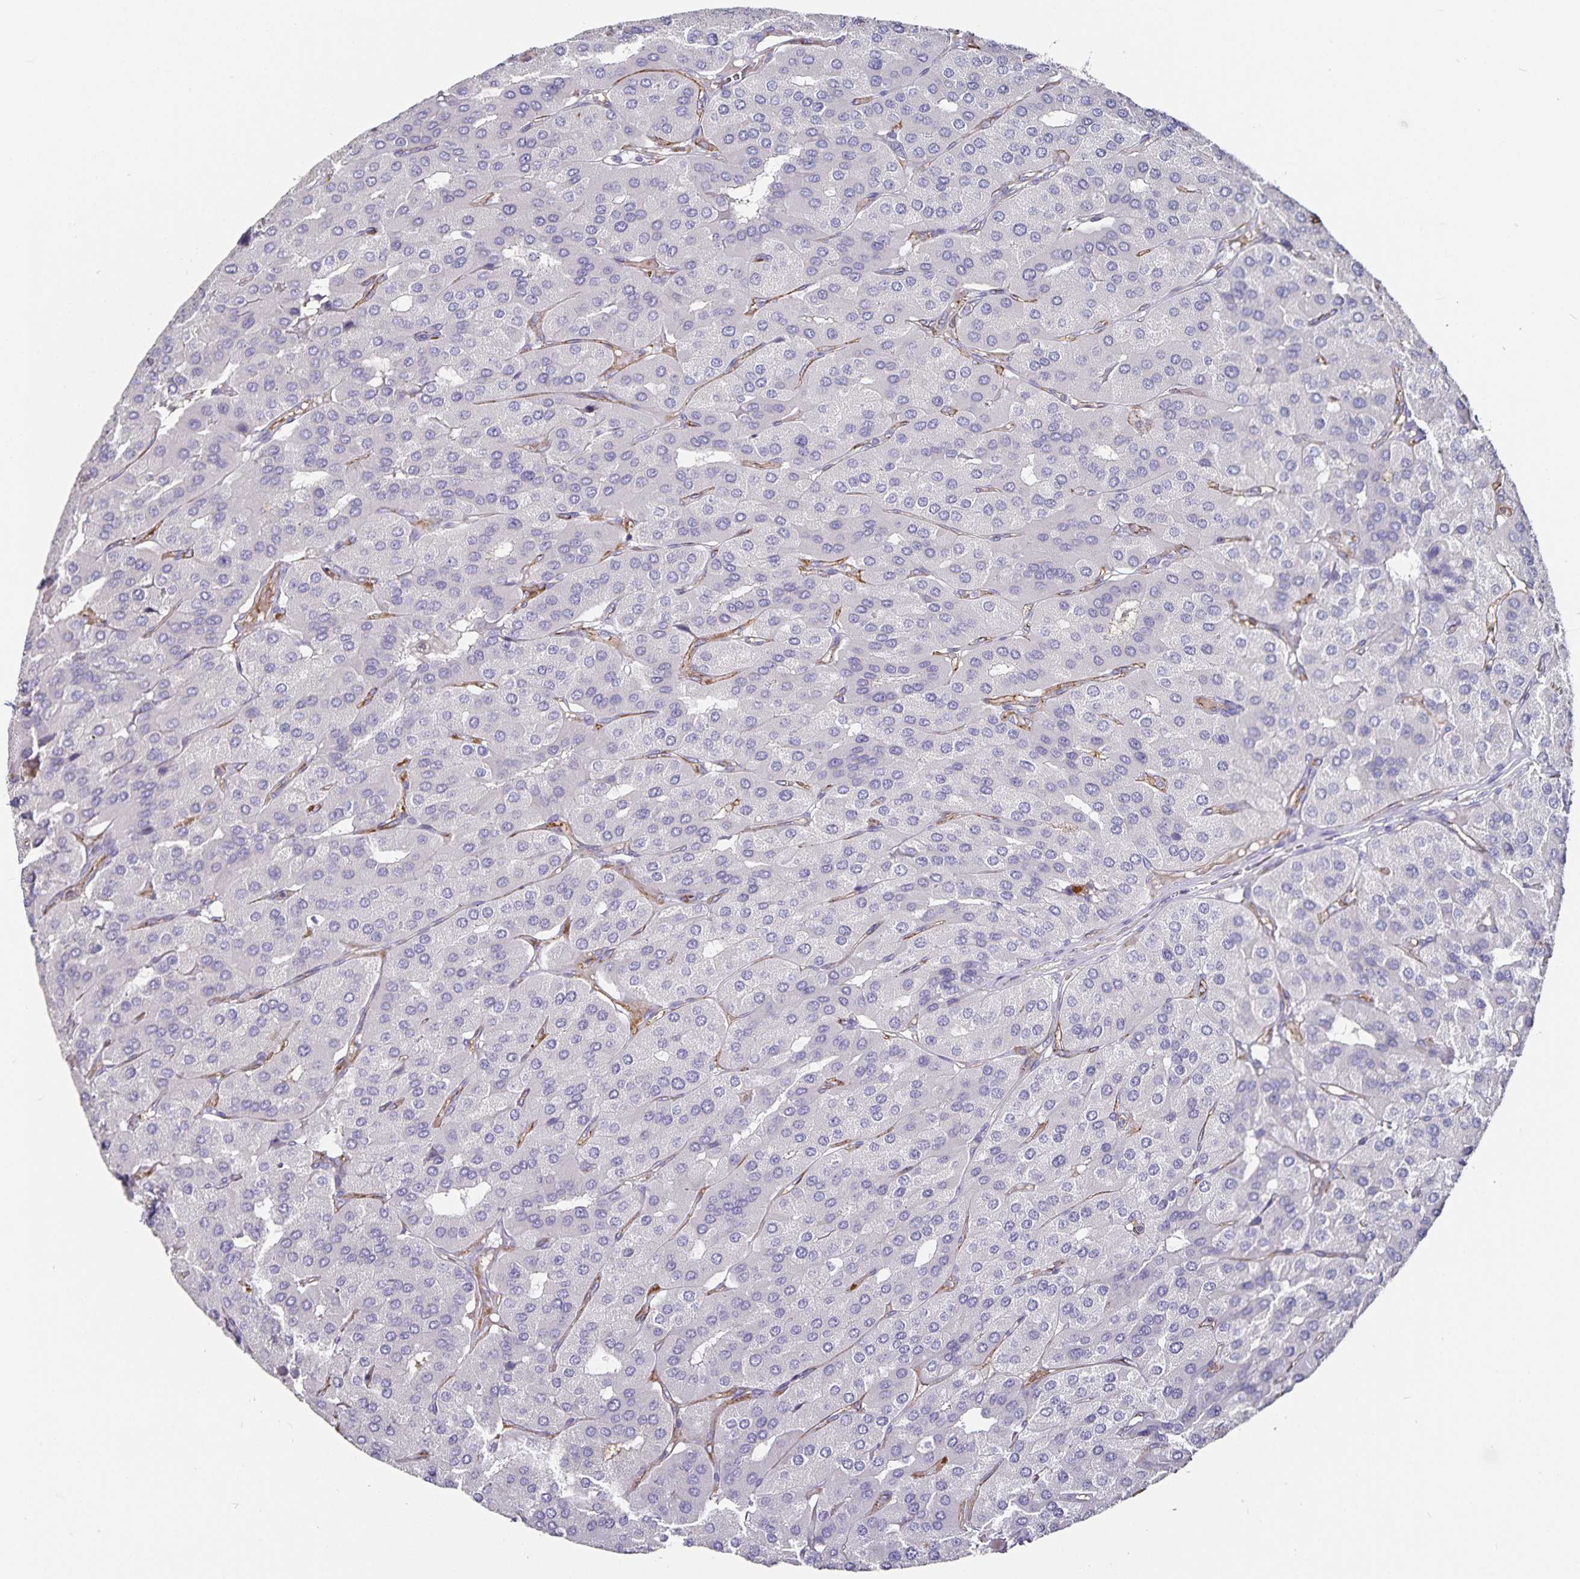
{"staining": {"intensity": "negative", "quantity": "none", "location": "none"}, "tissue": "parathyroid gland", "cell_type": "Glandular cells", "image_type": "normal", "snomed": [{"axis": "morphology", "description": "Normal tissue, NOS"}, {"axis": "morphology", "description": "Adenoma, NOS"}, {"axis": "topography", "description": "Parathyroid gland"}], "caption": "Immunohistochemistry (IHC) histopathology image of unremarkable parathyroid gland stained for a protein (brown), which shows no positivity in glandular cells.", "gene": "PODXL", "patient": {"sex": "female", "age": 86}}